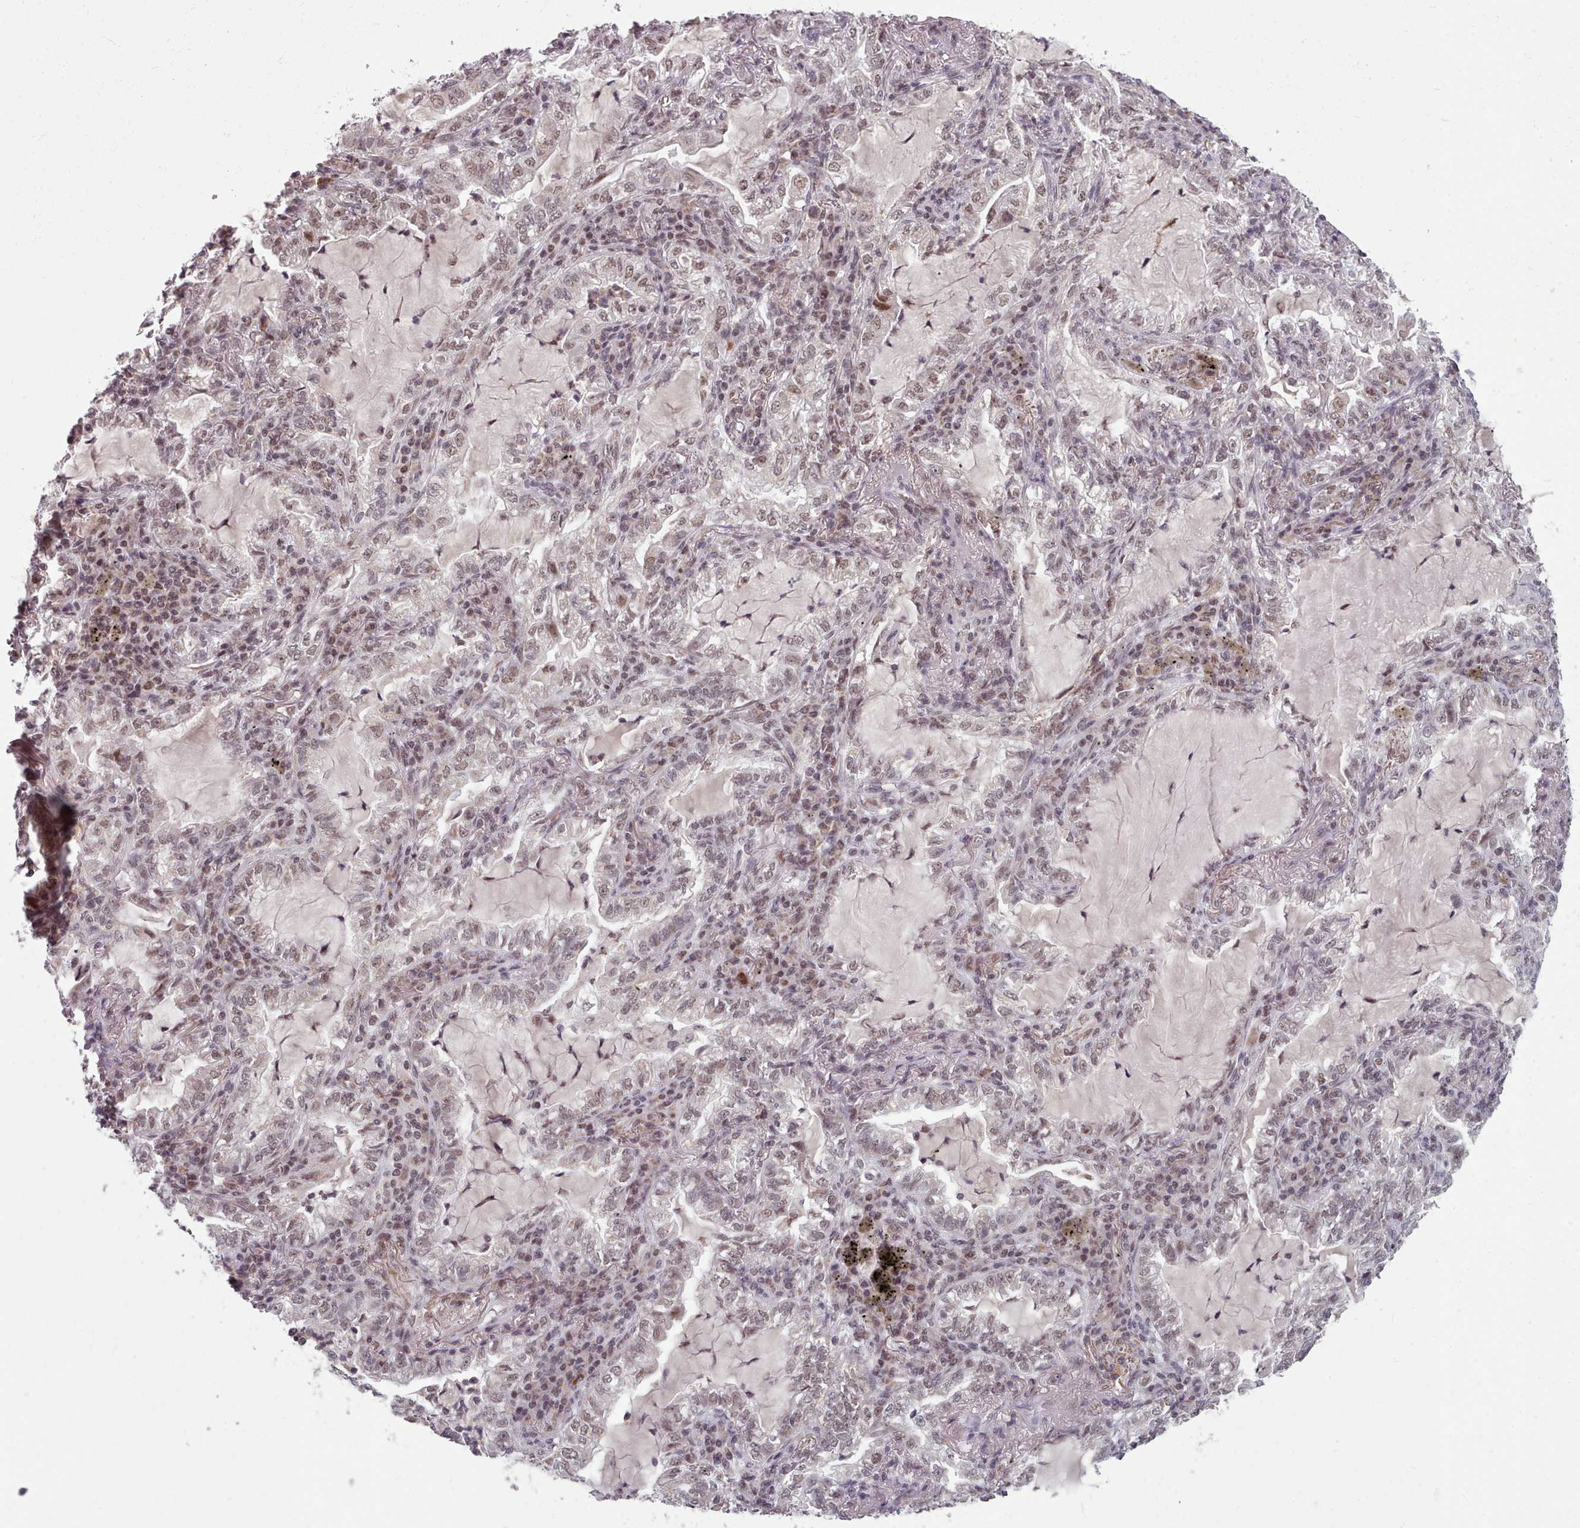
{"staining": {"intensity": "weak", "quantity": "25%-75%", "location": "nuclear"}, "tissue": "lung cancer", "cell_type": "Tumor cells", "image_type": "cancer", "snomed": [{"axis": "morphology", "description": "Adenocarcinoma, NOS"}, {"axis": "topography", "description": "Lung"}], "caption": "The immunohistochemical stain shows weak nuclear staining in tumor cells of adenocarcinoma (lung) tissue.", "gene": "SRSF9", "patient": {"sex": "female", "age": 73}}